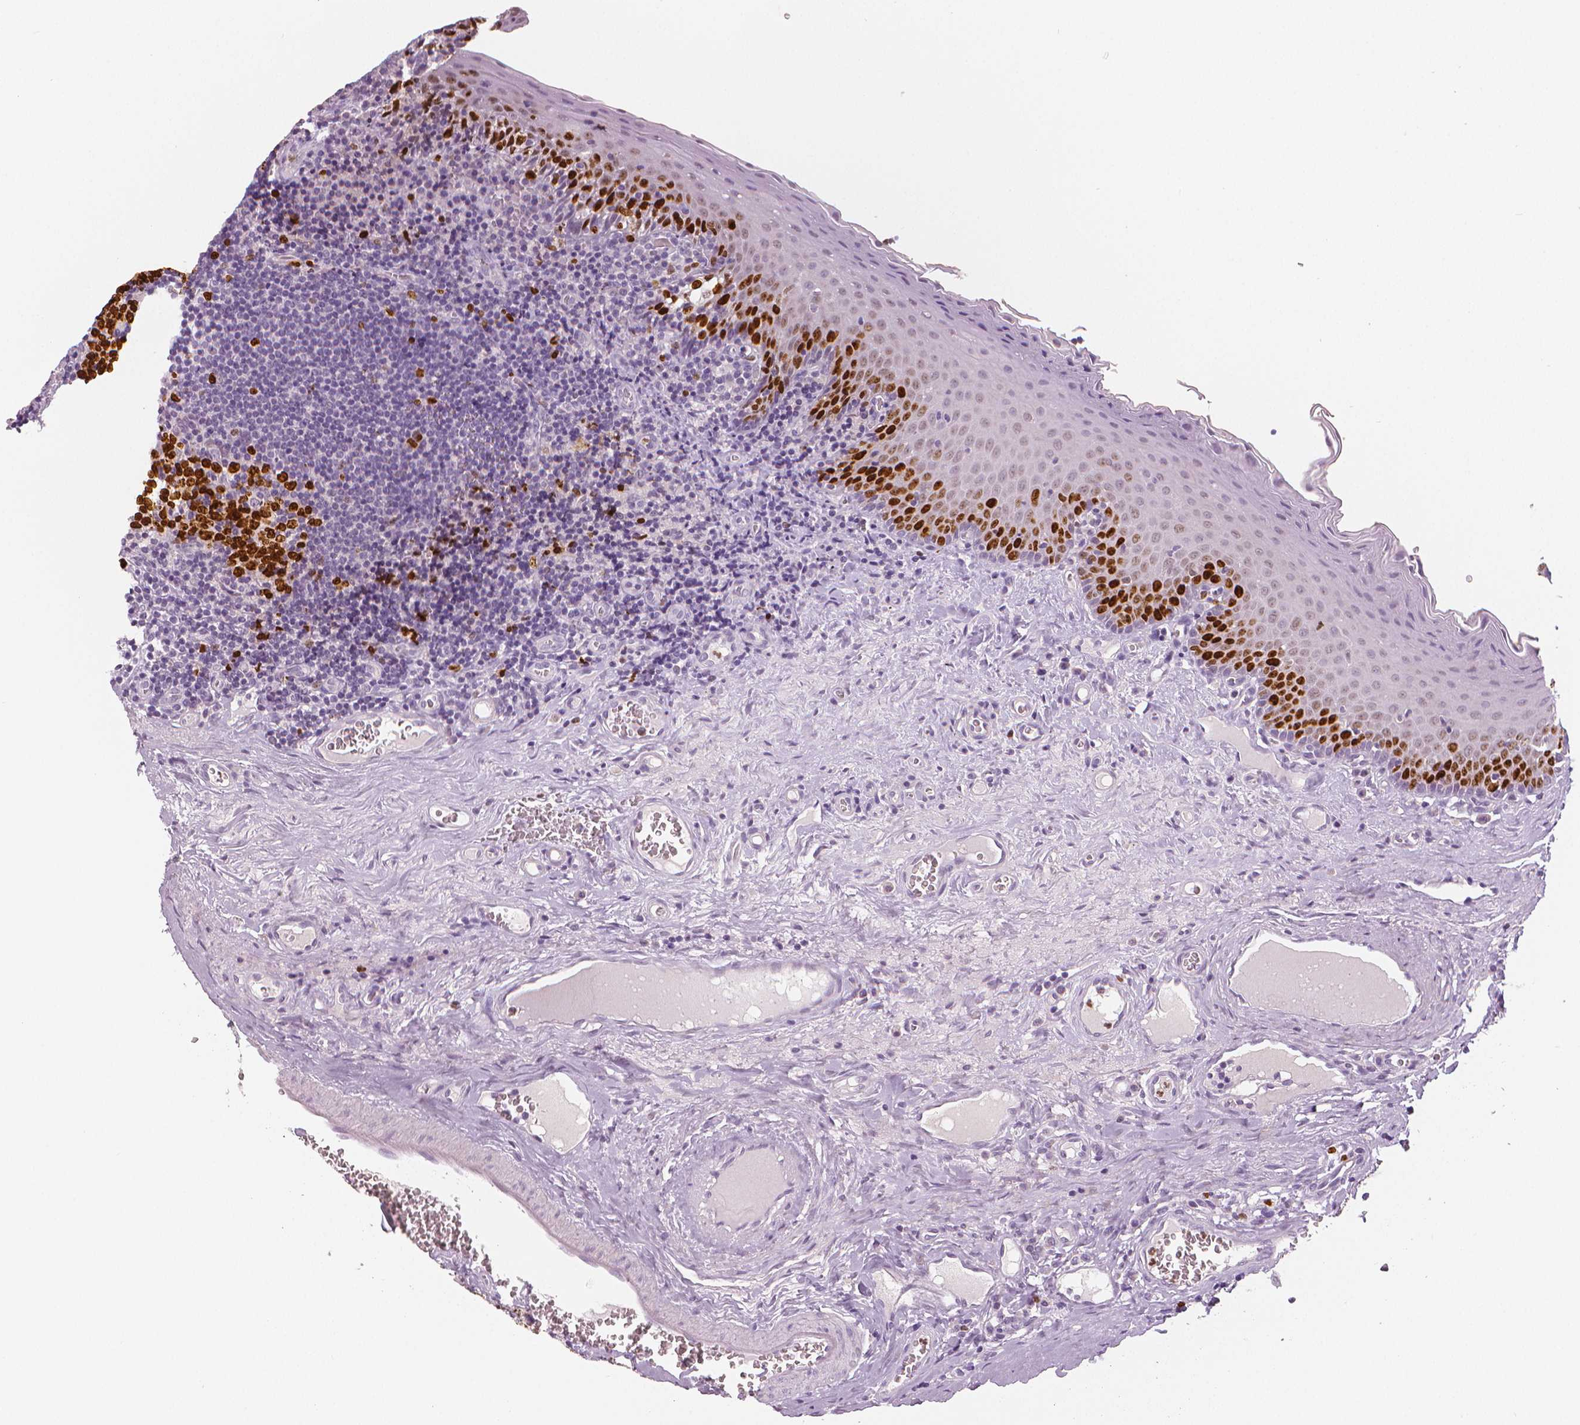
{"staining": {"intensity": "strong", "quantity": ">75%", "location": "nuclear"}, "tissue": "tonsil", "cell_type": "Germinal center cells", "image_type": "normal", "snomed": [{"axis": "morphology", "description": "Normal tissue, NOS"}, {"axis": "morphology", "description": "Inflammation, NOS"}, {"axis": "topography", "description": "Tonsil"}], "caption": "Unremarkable tonsil demonstrates strong nuclear expression in about >75% of germinal center cells, visualized by immunohistochemistry.", "gene": "MKI67", "patient": {"sex": "female", "age": 31}}